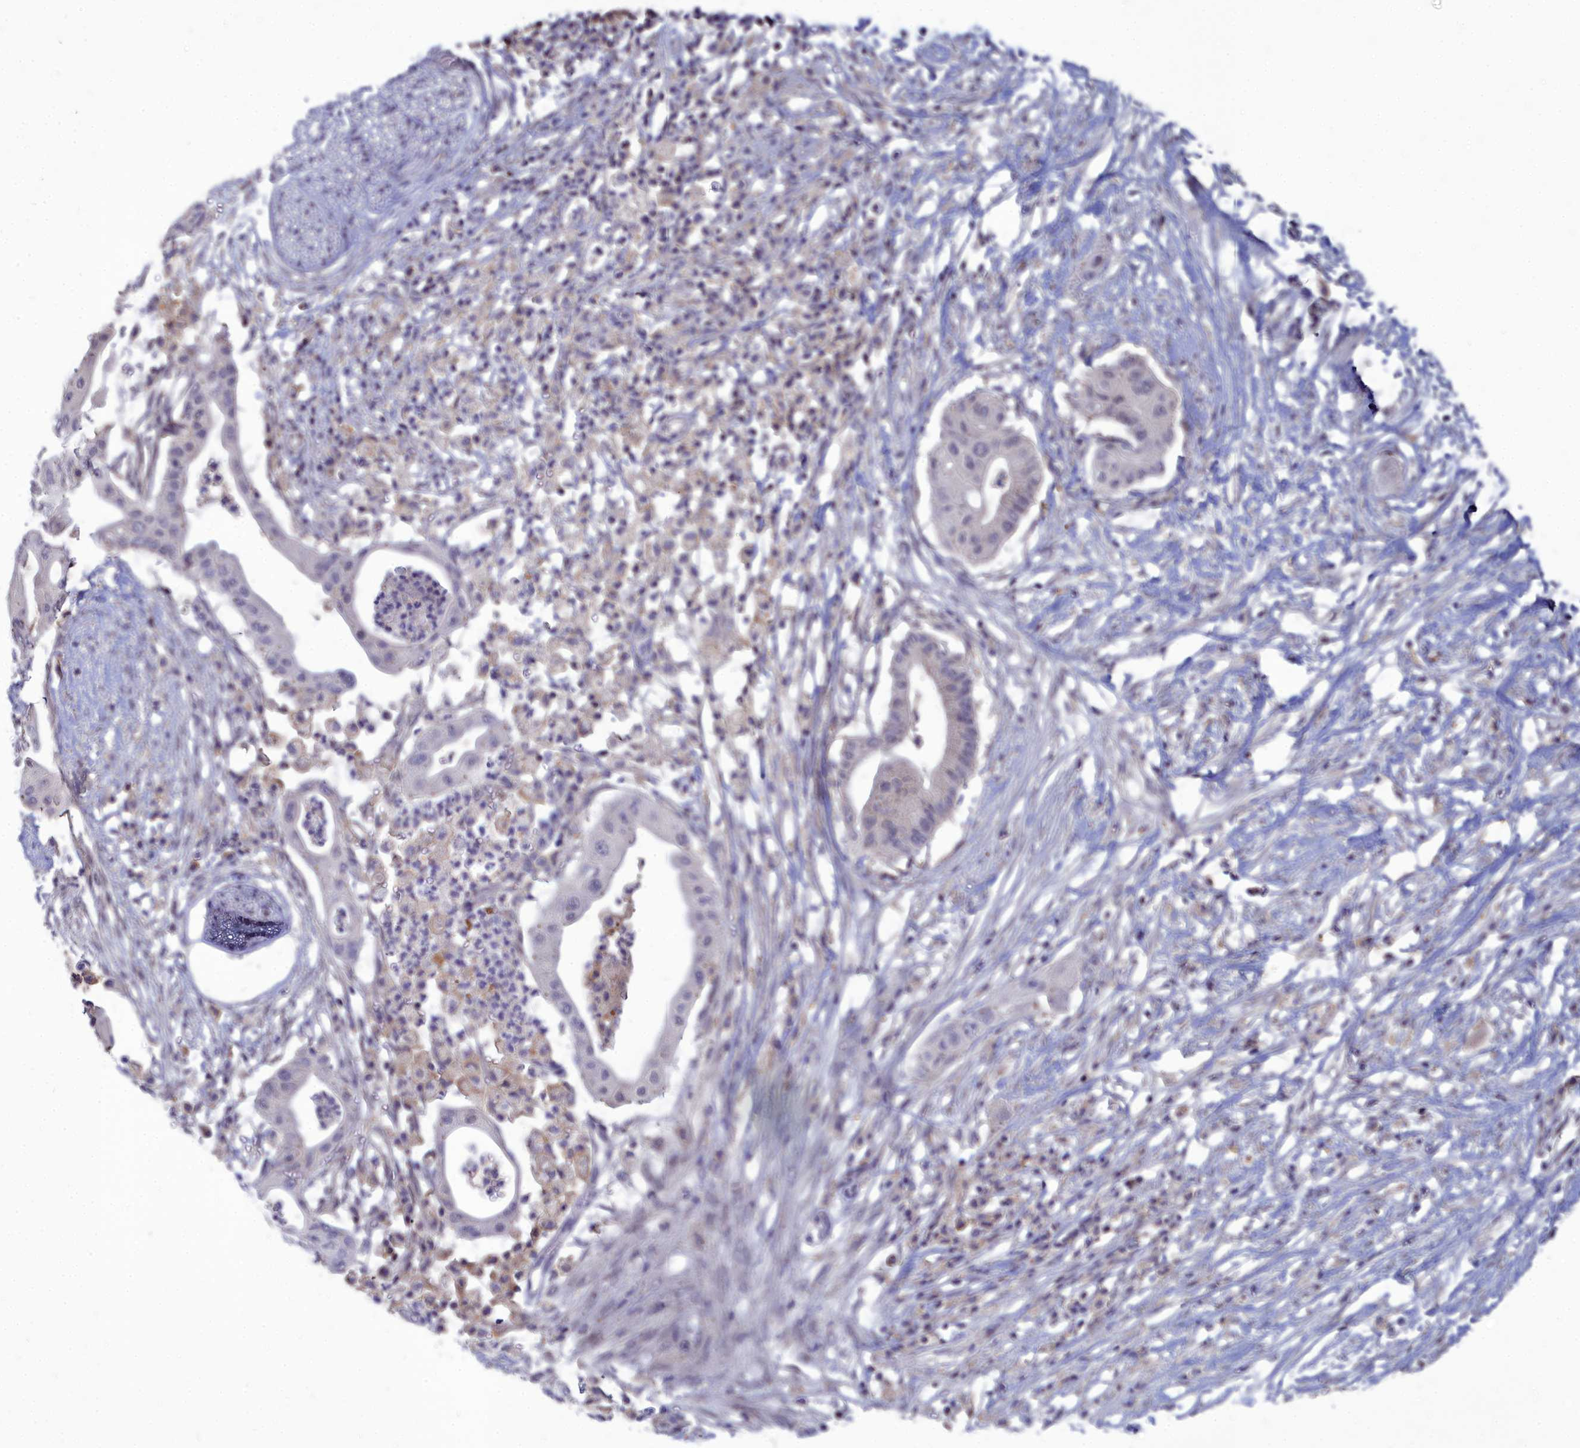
{"staining": {"intensity": "negative", "quantity": "none", "location": "none"}, "tissue": "pancreatic cancer", "cell_type": "Tumor cells", "image_type": "cancer", "snomed": [{"axis": "morphology", "description": "Adenocarcinoma, NOS"}, {"axis": "topography", "description": "Pancreas"}], "caption": "This is an immunohistochemistry photomicrograph of human pancreatic cancer. There is no expression in tumor cells.", "gene": "NOXA1", "patient": {"sex": "male", "age": 68}}